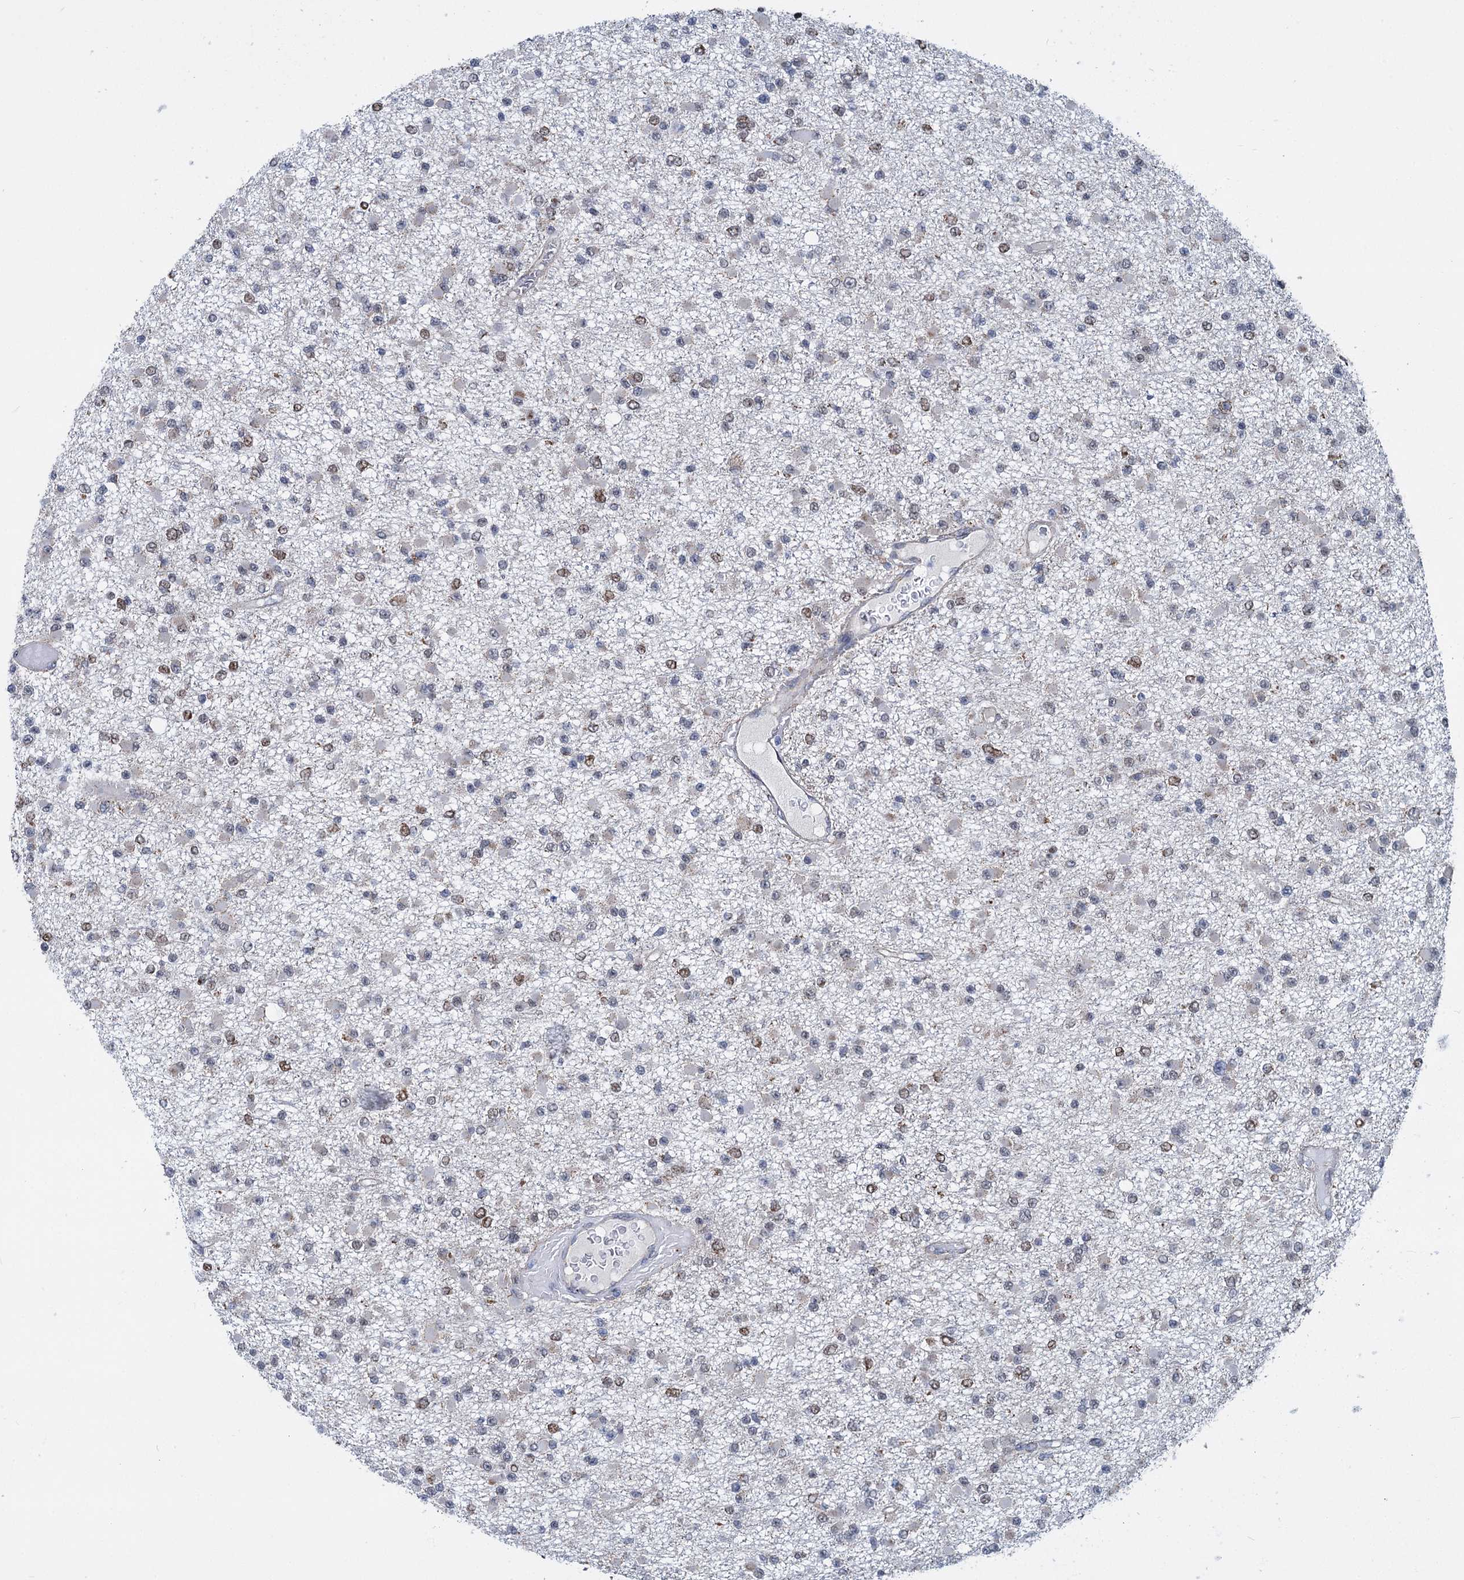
{"staining": {"intensity": "moderate", "quantity": "<25%", "location": "nuclear"}, "tissue": "glioma", "cell_type": "Tumor cells", "image_type": "cancer", "snomed": [{"axis": "morphology", "description": "Glioma, malignant, Low grade"}, {"axis": "topography", "description": "Brain"}], "caption": "Human glioma stained with a brown dye demonstrates moderate nuclear positive positivity in approximately <25% of tumor cells.", "gene": "MORN3", "patient": {"sex": "female", "age": 22}}